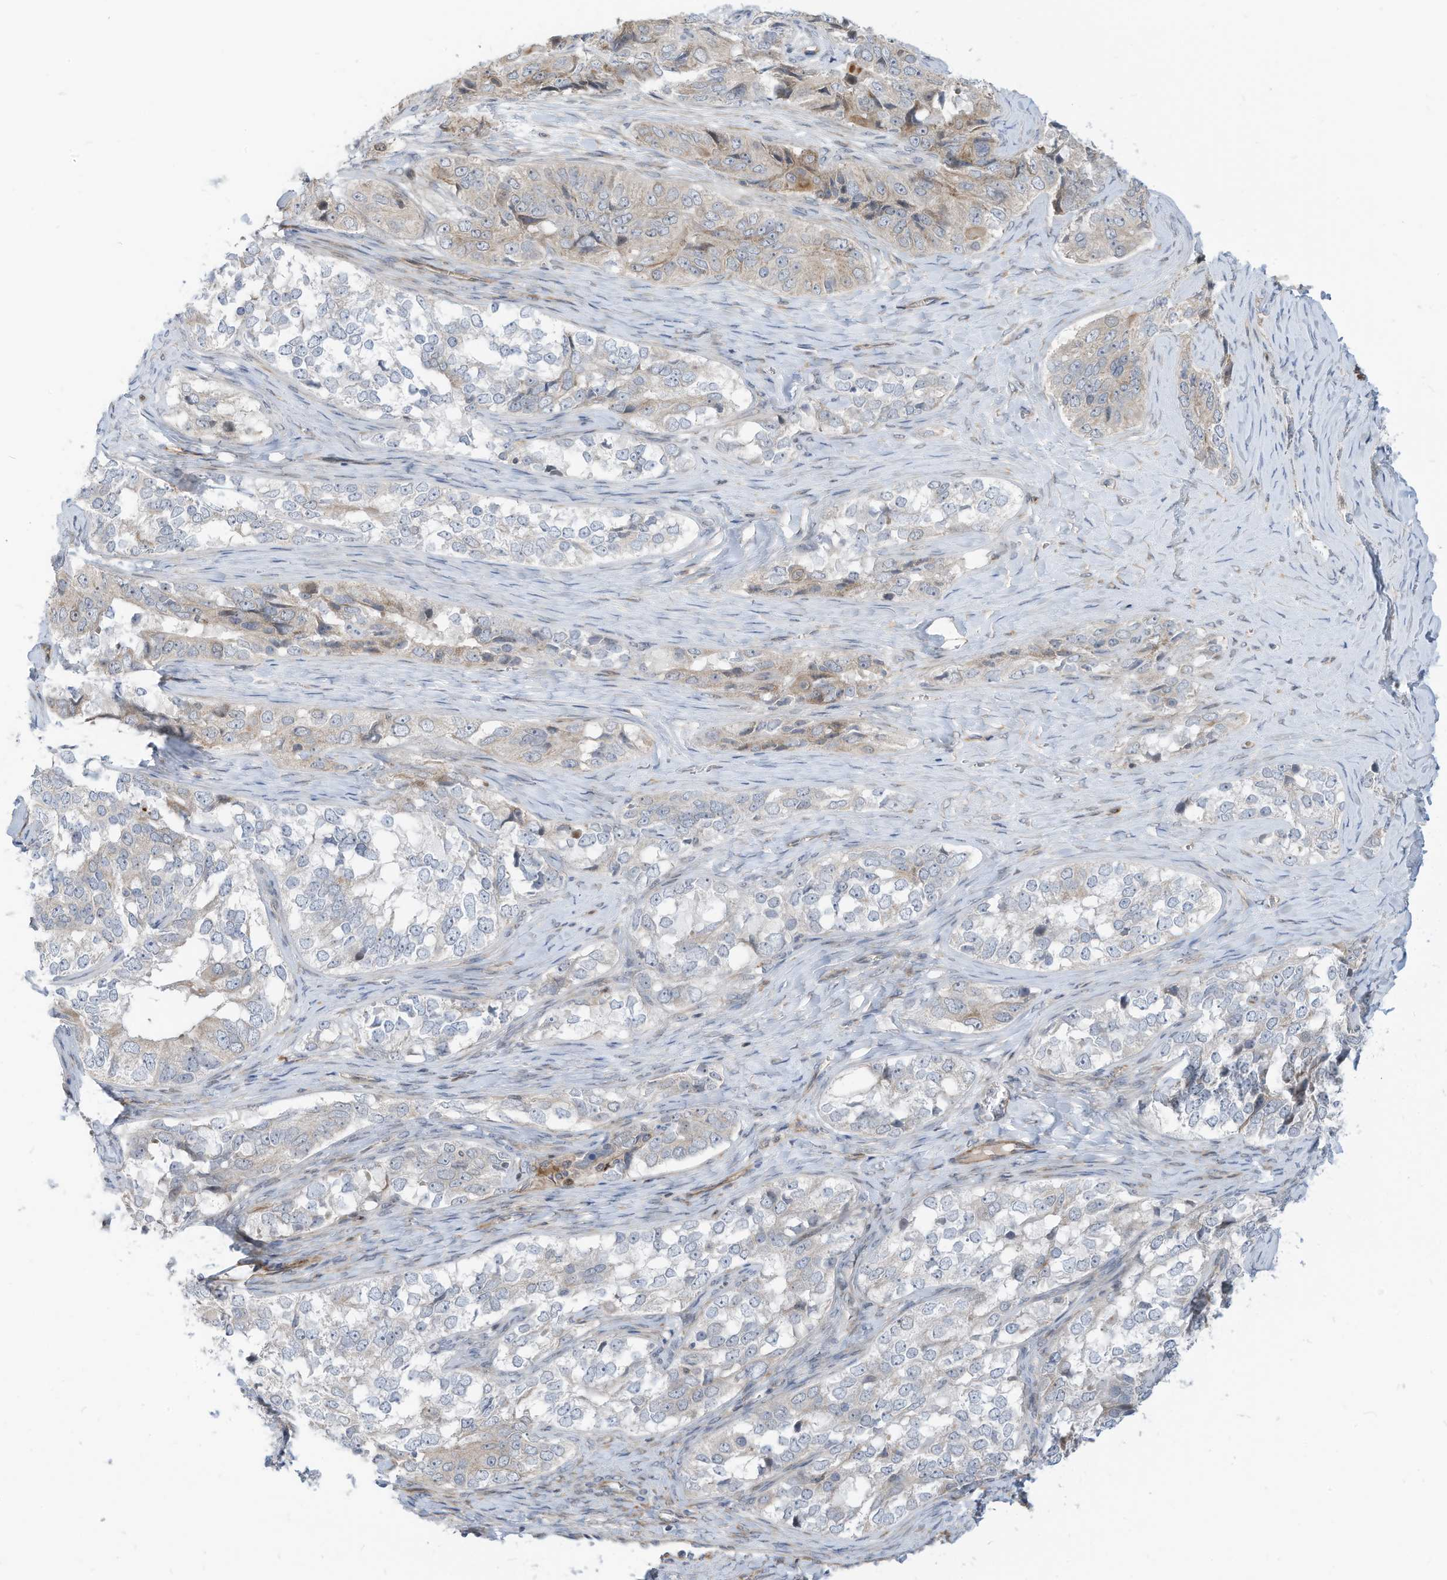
{"staining": {"intensity": "negative", "quantity": "none", "location": "none"}, "tissue": "ovarian cancer", "cell_type": "Tumor cells", "image_type": "cancer", "snomed": [{"axis": "morphology", "description": "Carcinoma, endometroid"}, {"axis": "topography", "description": "Ovary"}], "caption": "Histopathology image shows no protein expression in tumor cells of ovarian cancer tissue.", "gene": "GPATCH3", "patient": {"sex": "female", "age": 51}}